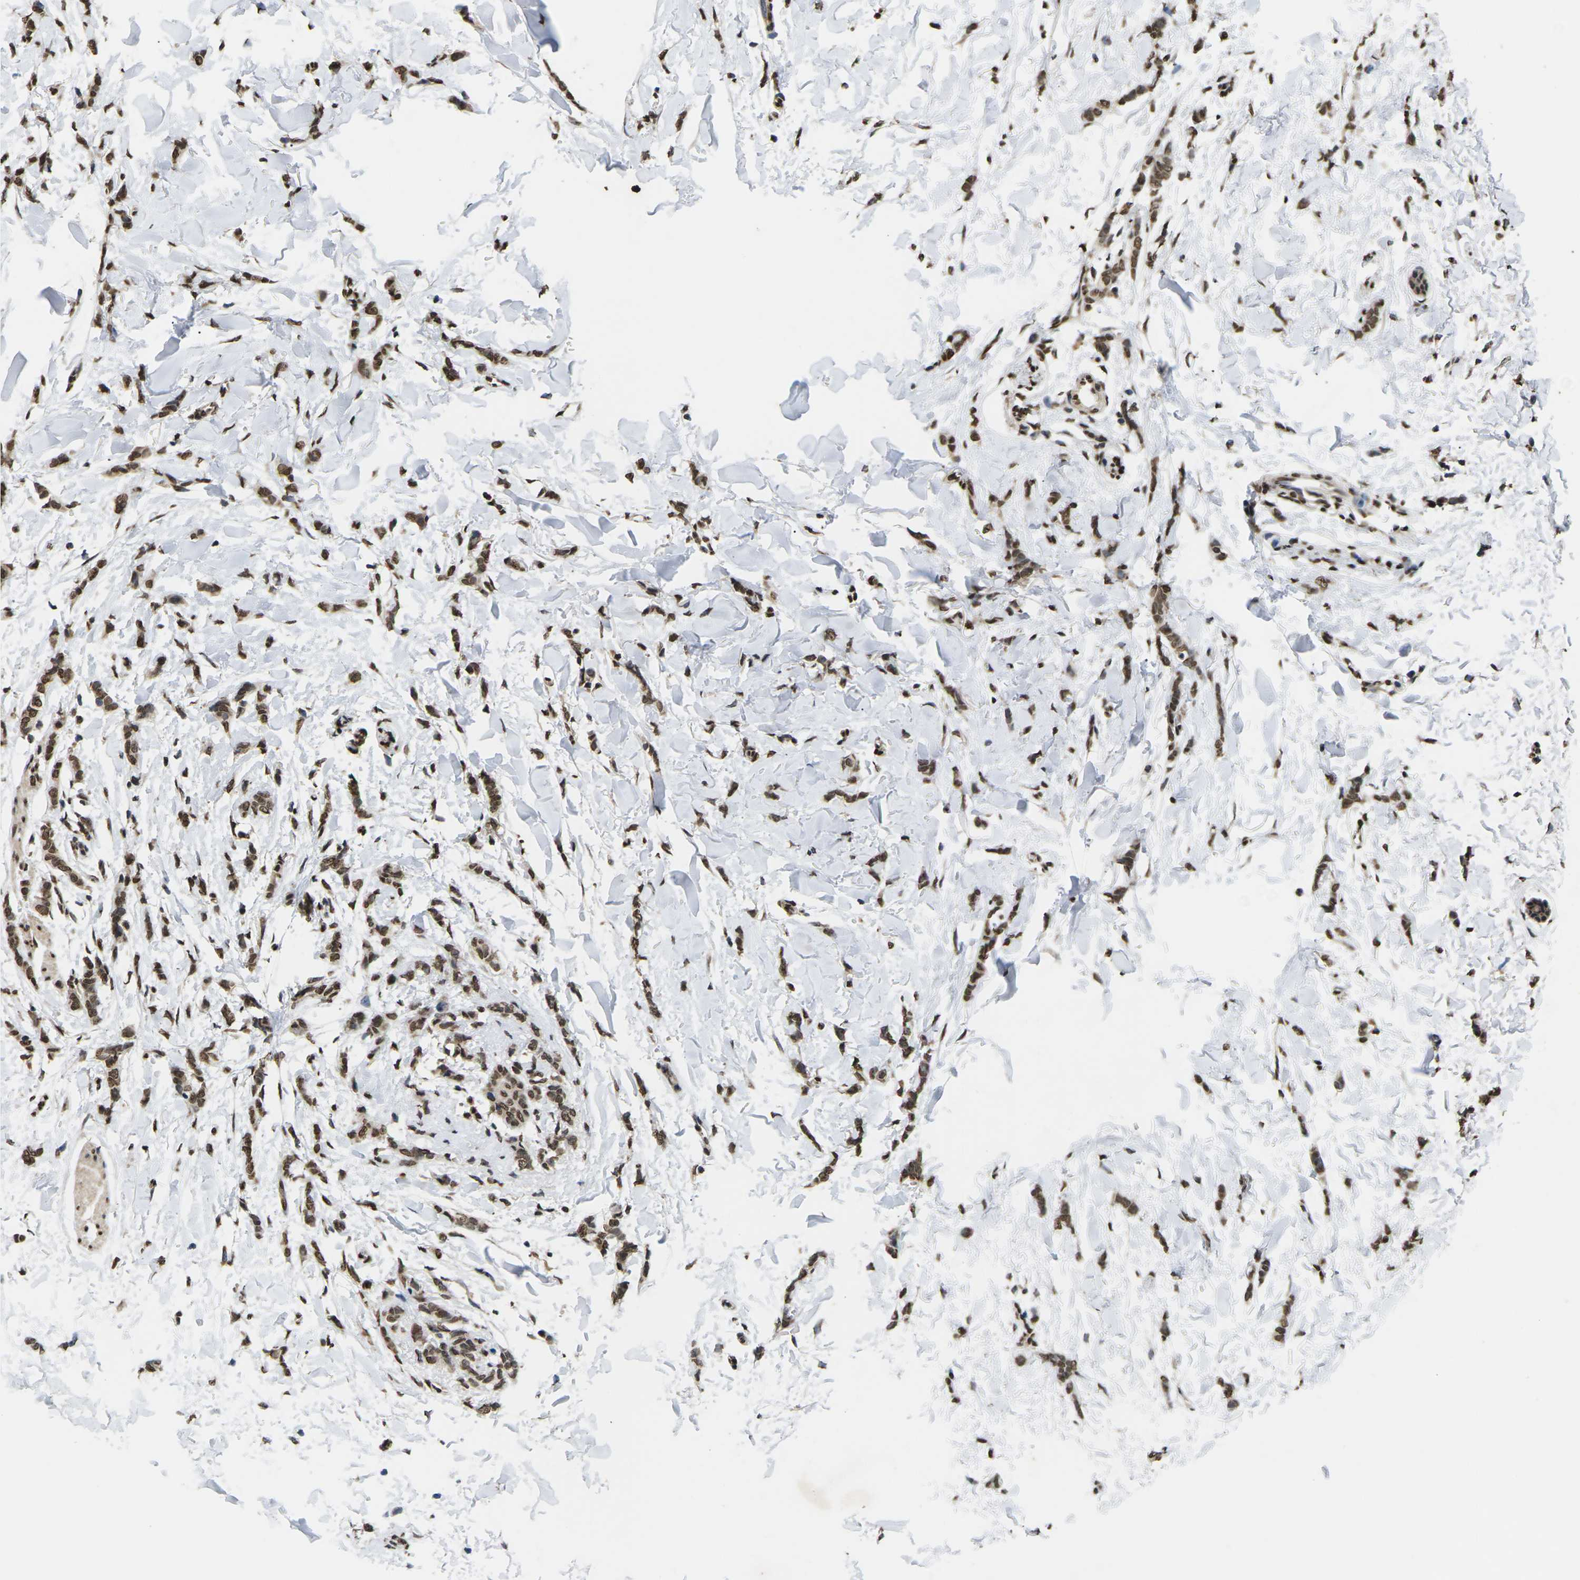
{"staining": {"intensity": "strong", "quantity": ">75%", "location": "nuclear"}, "tissue": "breast cancer", "cell_type": "Tumor cells", "image_type": "cancer", "snomed": [{"axis": "morphology", "description": "Lobular carcinoma"}, {"axis": "topography", "description": "Skin"}, {"axis": "topography", "description": "Breast"}], "caption": "Immunohistochemistry (IHC) photomicrograph of neoplastic tissue: human lobular carcinoma (breast) stained using IHC displays high levels of strong protein expression localized specifically in the nuclear of tumor cells, appearing as a nuclear brown color.", "gene": "EMSY", "patient": {"sex": "female", "age": 46}}